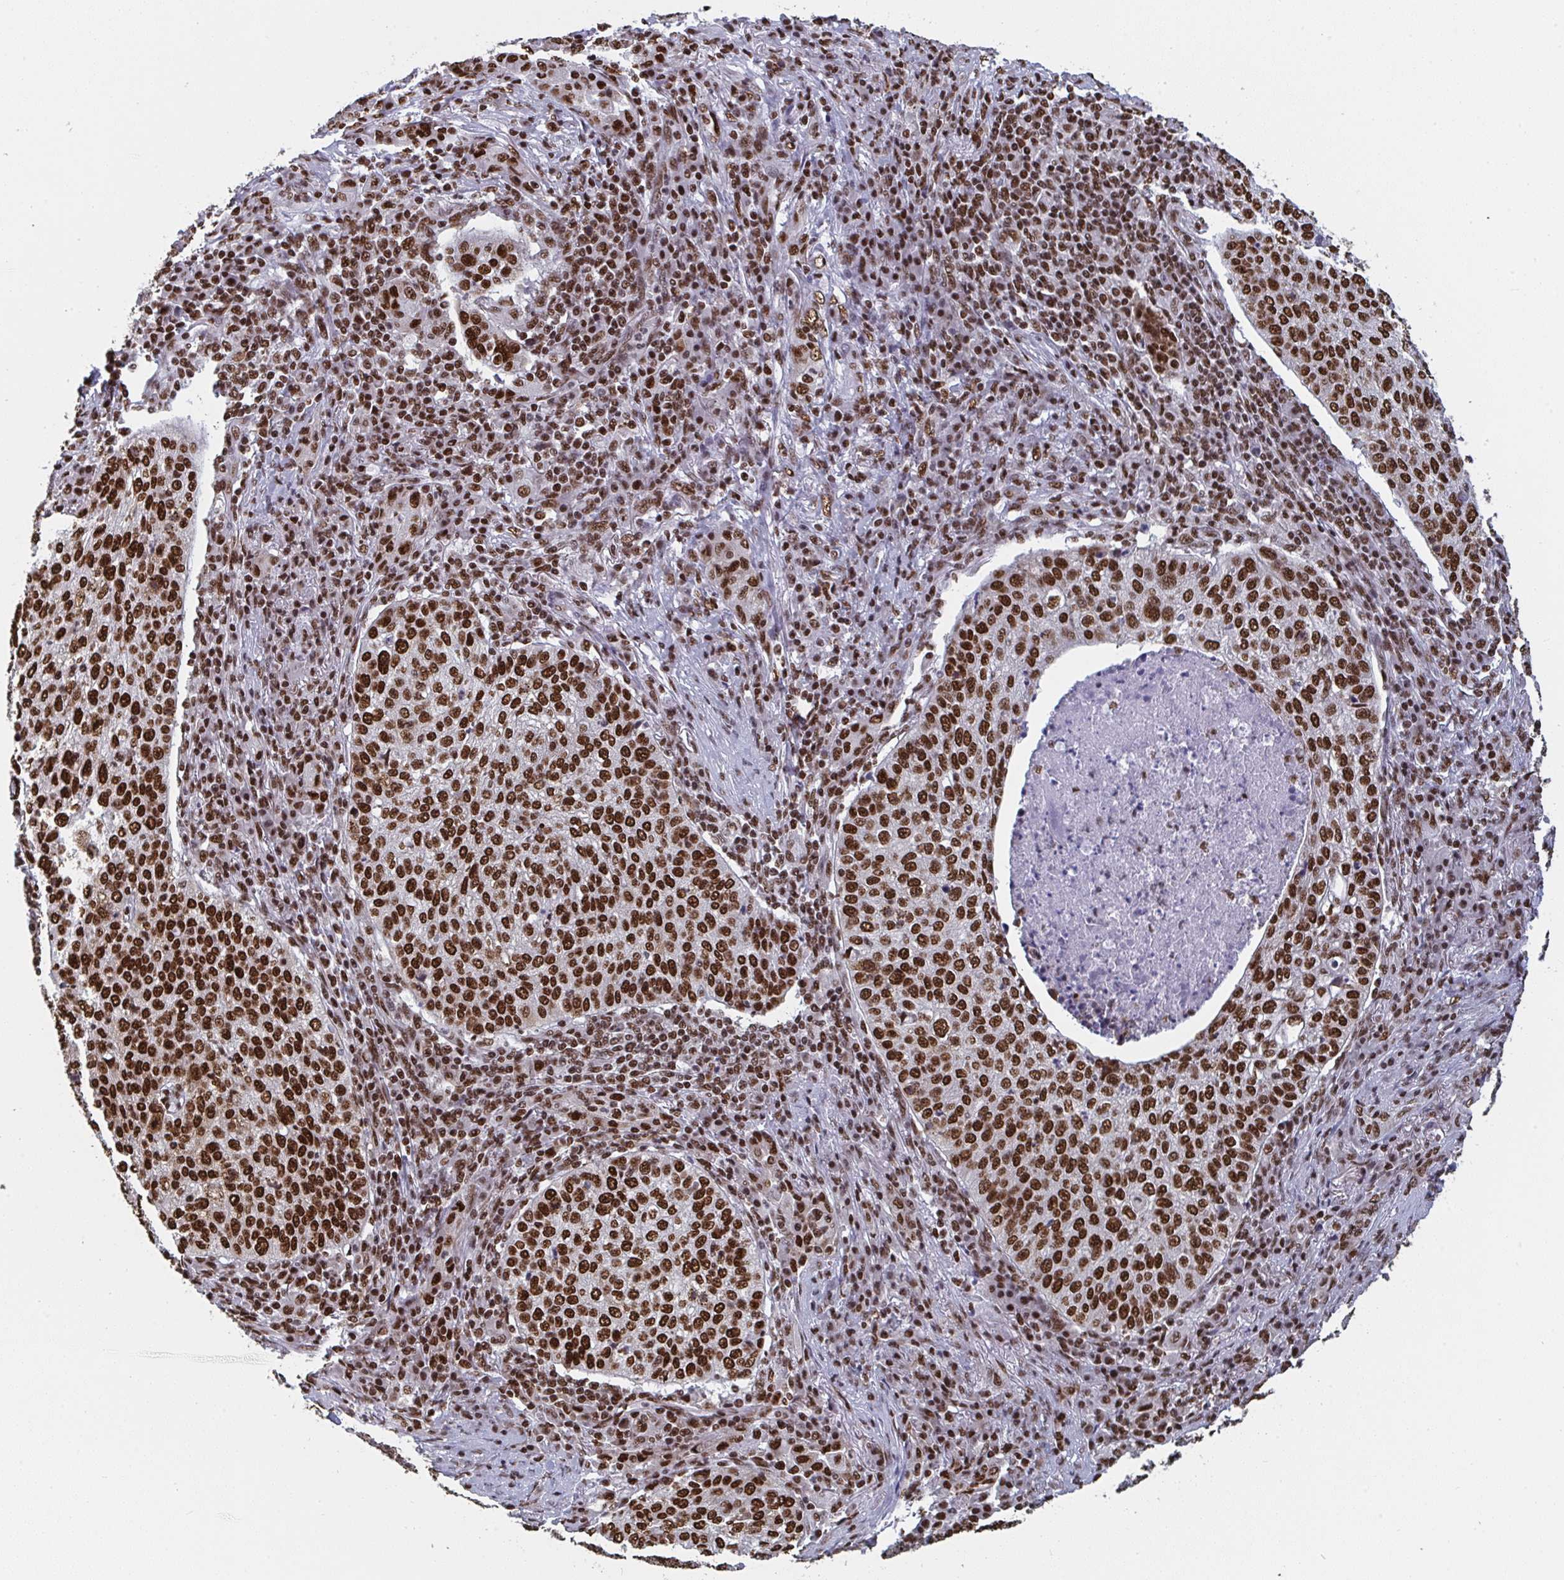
{"staining": {"intensity": "strong", "quantity": ">75%", "location": "nuclear"}, "tissue": "lung cancer", "cell_type": "Tumor cells", "image_type": "cancer", "snomed": [{"axis": "morphology", "description": "Squamous cell carcinoma, NOS"}, {"axis": "topography", "description": "Lung"}], "caption": "The image demonstrates immunohistochemical staining of lung cancer. There is strong nuclear positivity is appreciated in about >75% of tumor cells.", "gene": "GAR1", "patient": {"sex": "male", "age": 63}}